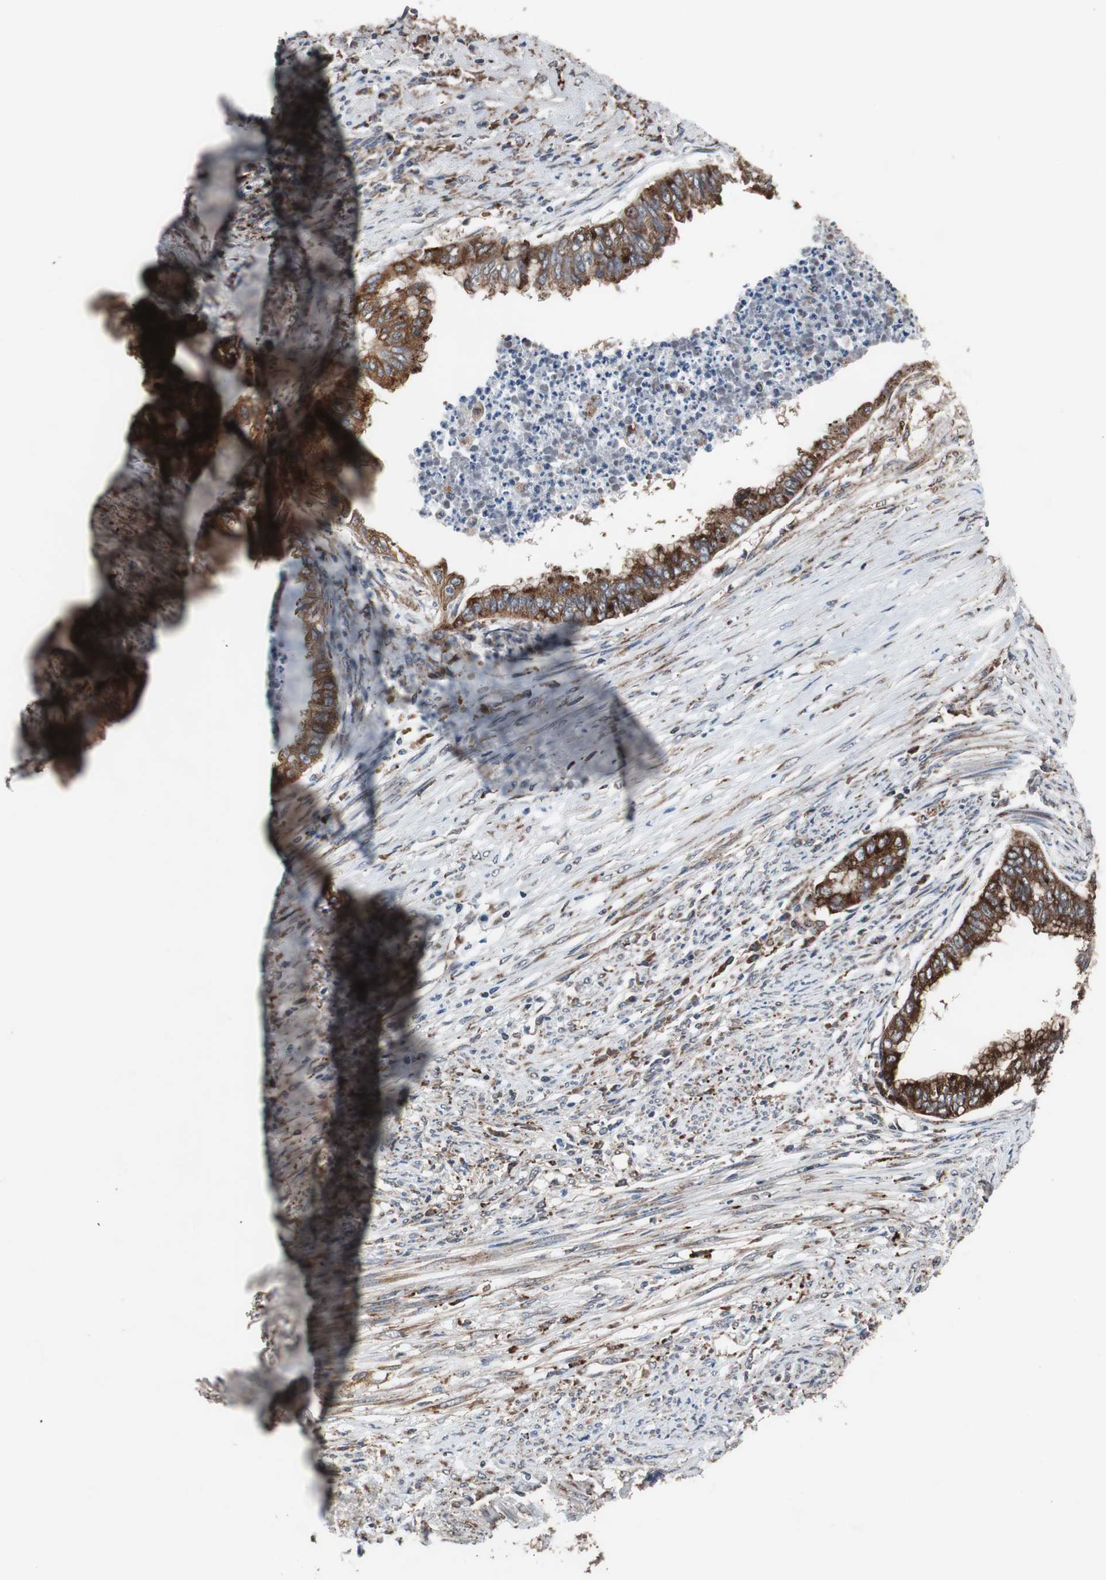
{"staining": {"intensity": "strong", "quantity": ">75%", "location": "cytoplasmic/membranous"}, "tissue": "endometrial cancer", "cell_type": "Tumor cells", "image_type": "cancer", "snomed": [{"axis": "morphology", "description": "Adenocarcinoma, NOS"}, {"axis": "topography", "description": "Endometrium"}], "caption": "An immunohistochemistry (IHC) micrograph of tumor tissue is shown. Protein staining in brown highlights strong cytoplasmic/membranous positivity in endometrial cancer (adenocarcinoma) within tumor cells. The protein of interest is stained brown, and the nuclei are stained in blue (DAB (3,3'-diaminobenzidine) IHC with brightfield microscopy, high magnification).", "gene": "USP10", "patient": {"sex": "female", "age": 79}}